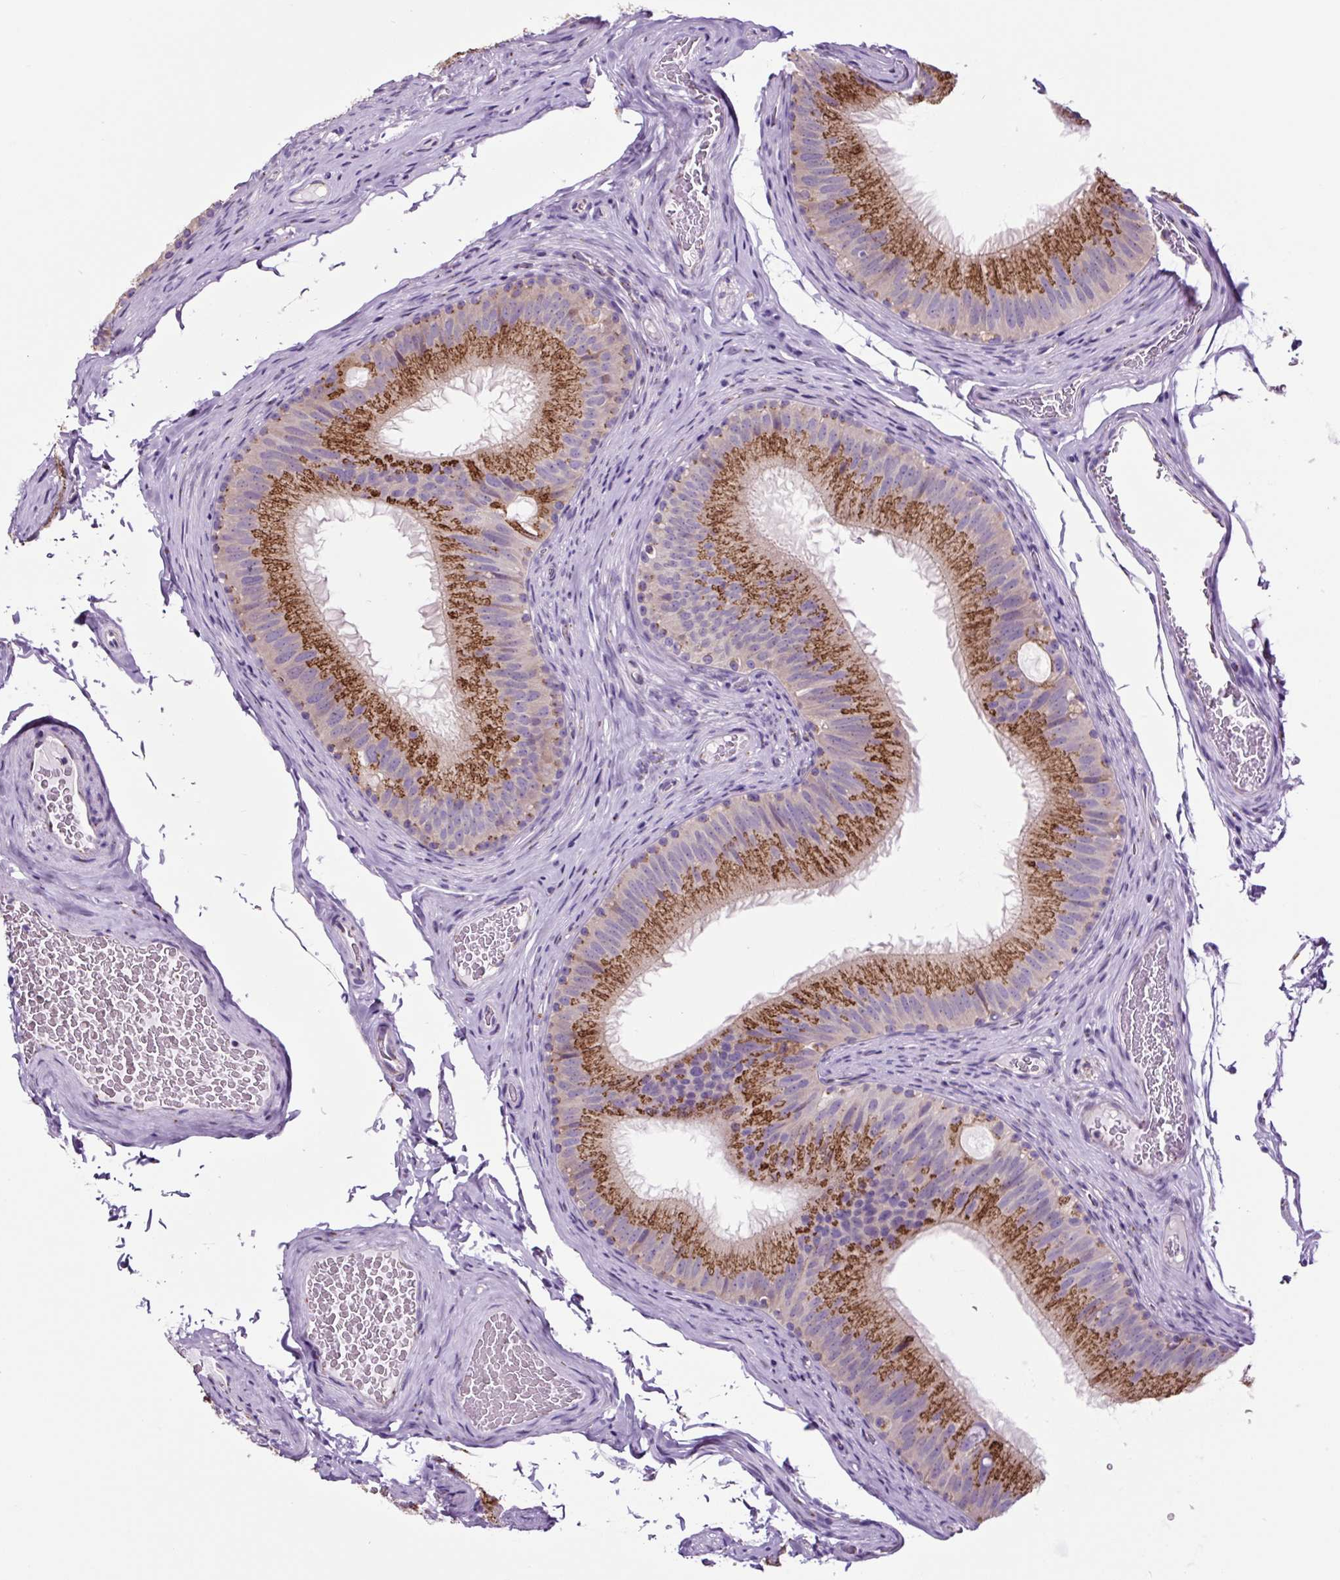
{"staining": {"intensity": "strong", "quantity": "25%-75%", "location": "cytoplasmic/membranous"}, "tissue": "epididymis", "cell_type": "Glandular cells", "image_type": "normal", "snomed": [{"axis": "morphology", "description": "Normal tissue, NOS"}, {"axis": "topography", "description": "Epididymis"}], "caption": "This image exhibits unremarkable epididymis stained with immunohistochemistry (IHC) to label a protein in brown. The cytoplasmic/membranous of glandular cells show strong positivity for the protein. Nuclei are counter-stained blue.", "gene": "GORASP1", "patient": {"sex": "male", "age": 34}}